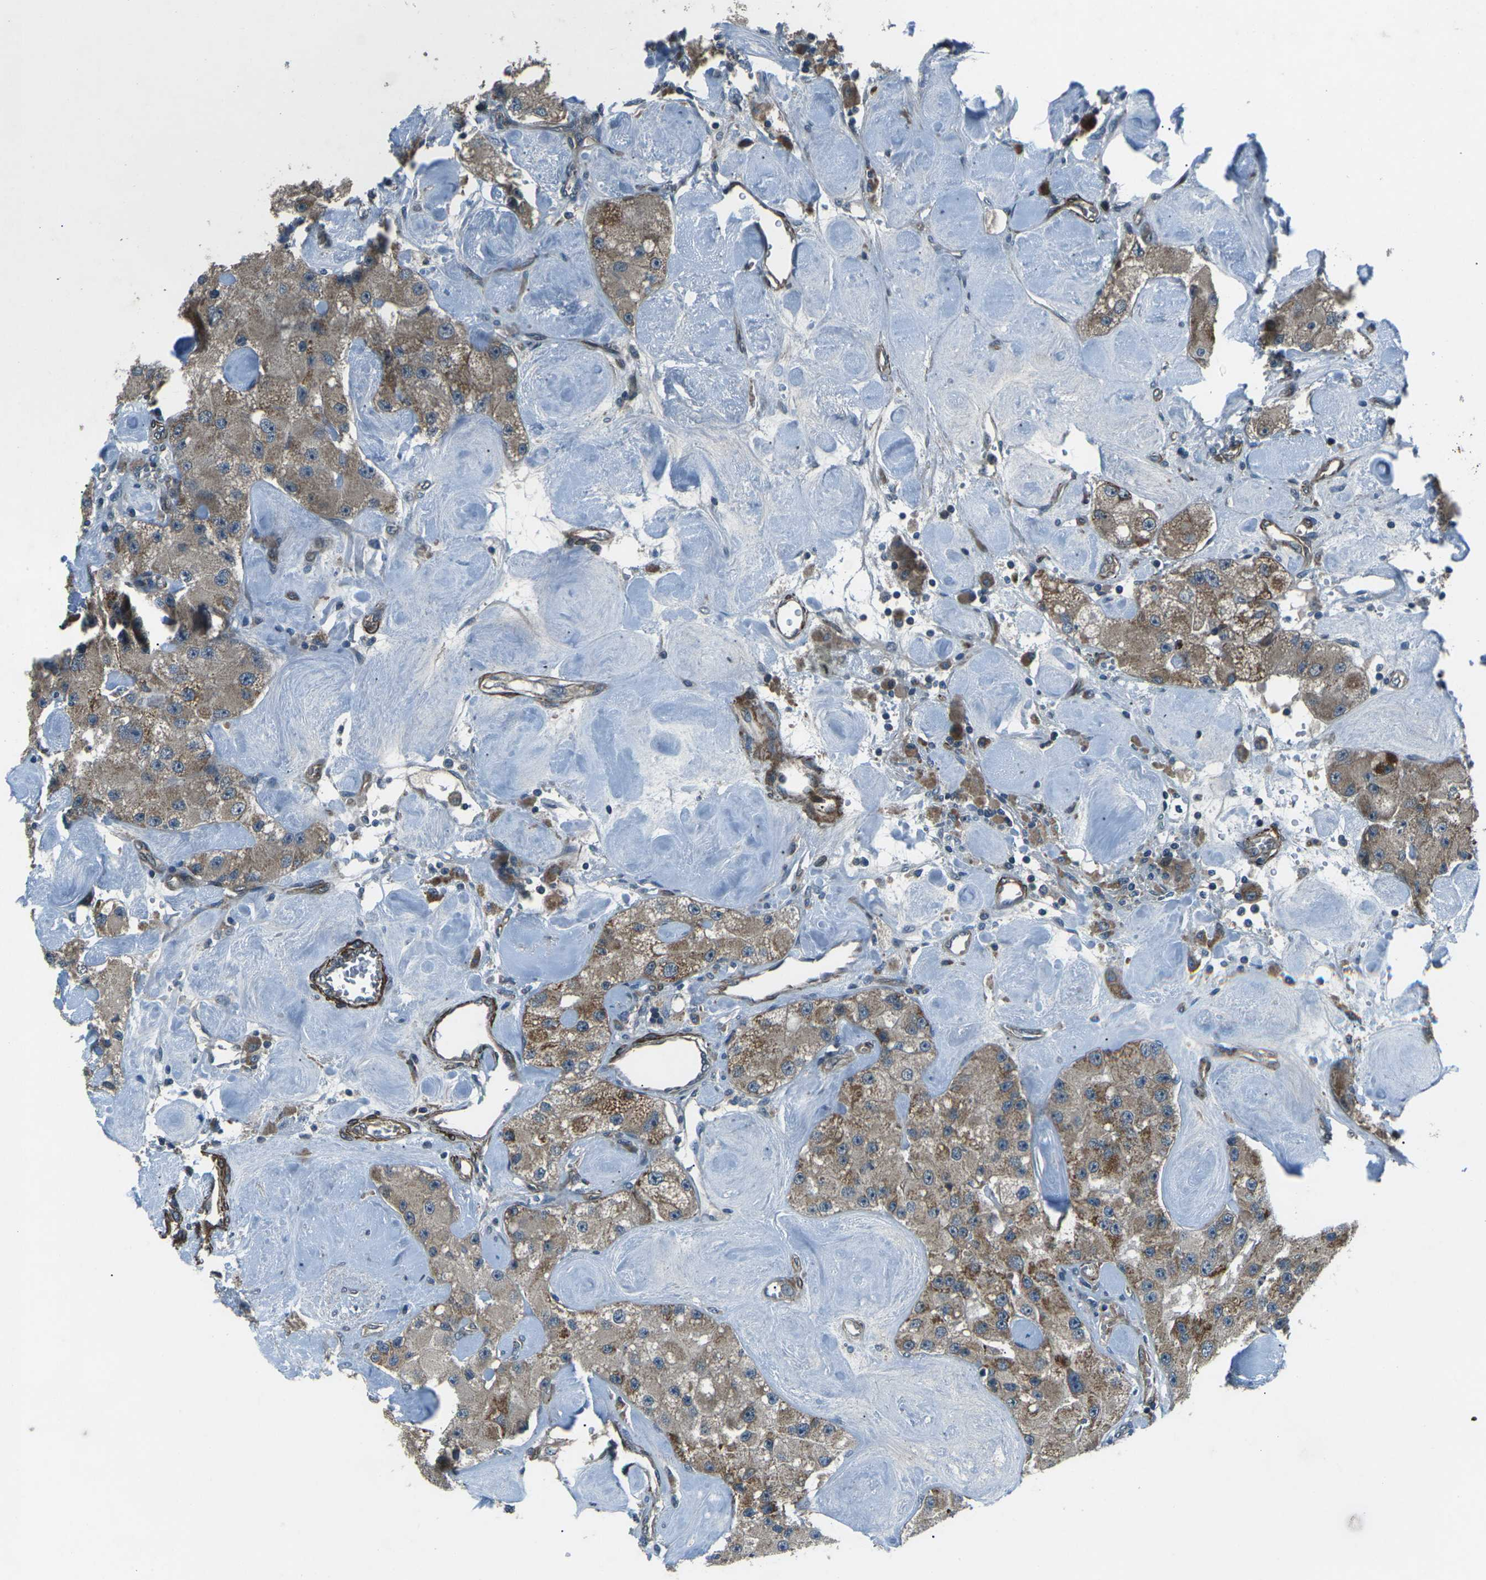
{"staining": {"intensity": "moderate", "quantity": ">75%", "location": "cytoplasmic/membranous"}, "tissue": "carcinoid", "cell_type": "Tumor cells", "image_type": "cancer", "snomed": [{"axis": "morphology", "description": "Carcinoid, malignant, NOS"}, {"axis": "topography", "description": "Pancreas"}], "caption": "Human malignant carcinoid stained with a protein marker demonstrates moderate staining in tumor cells.", "gene": "AFAP1", "patient": {"sex": "male", "age": 41}}